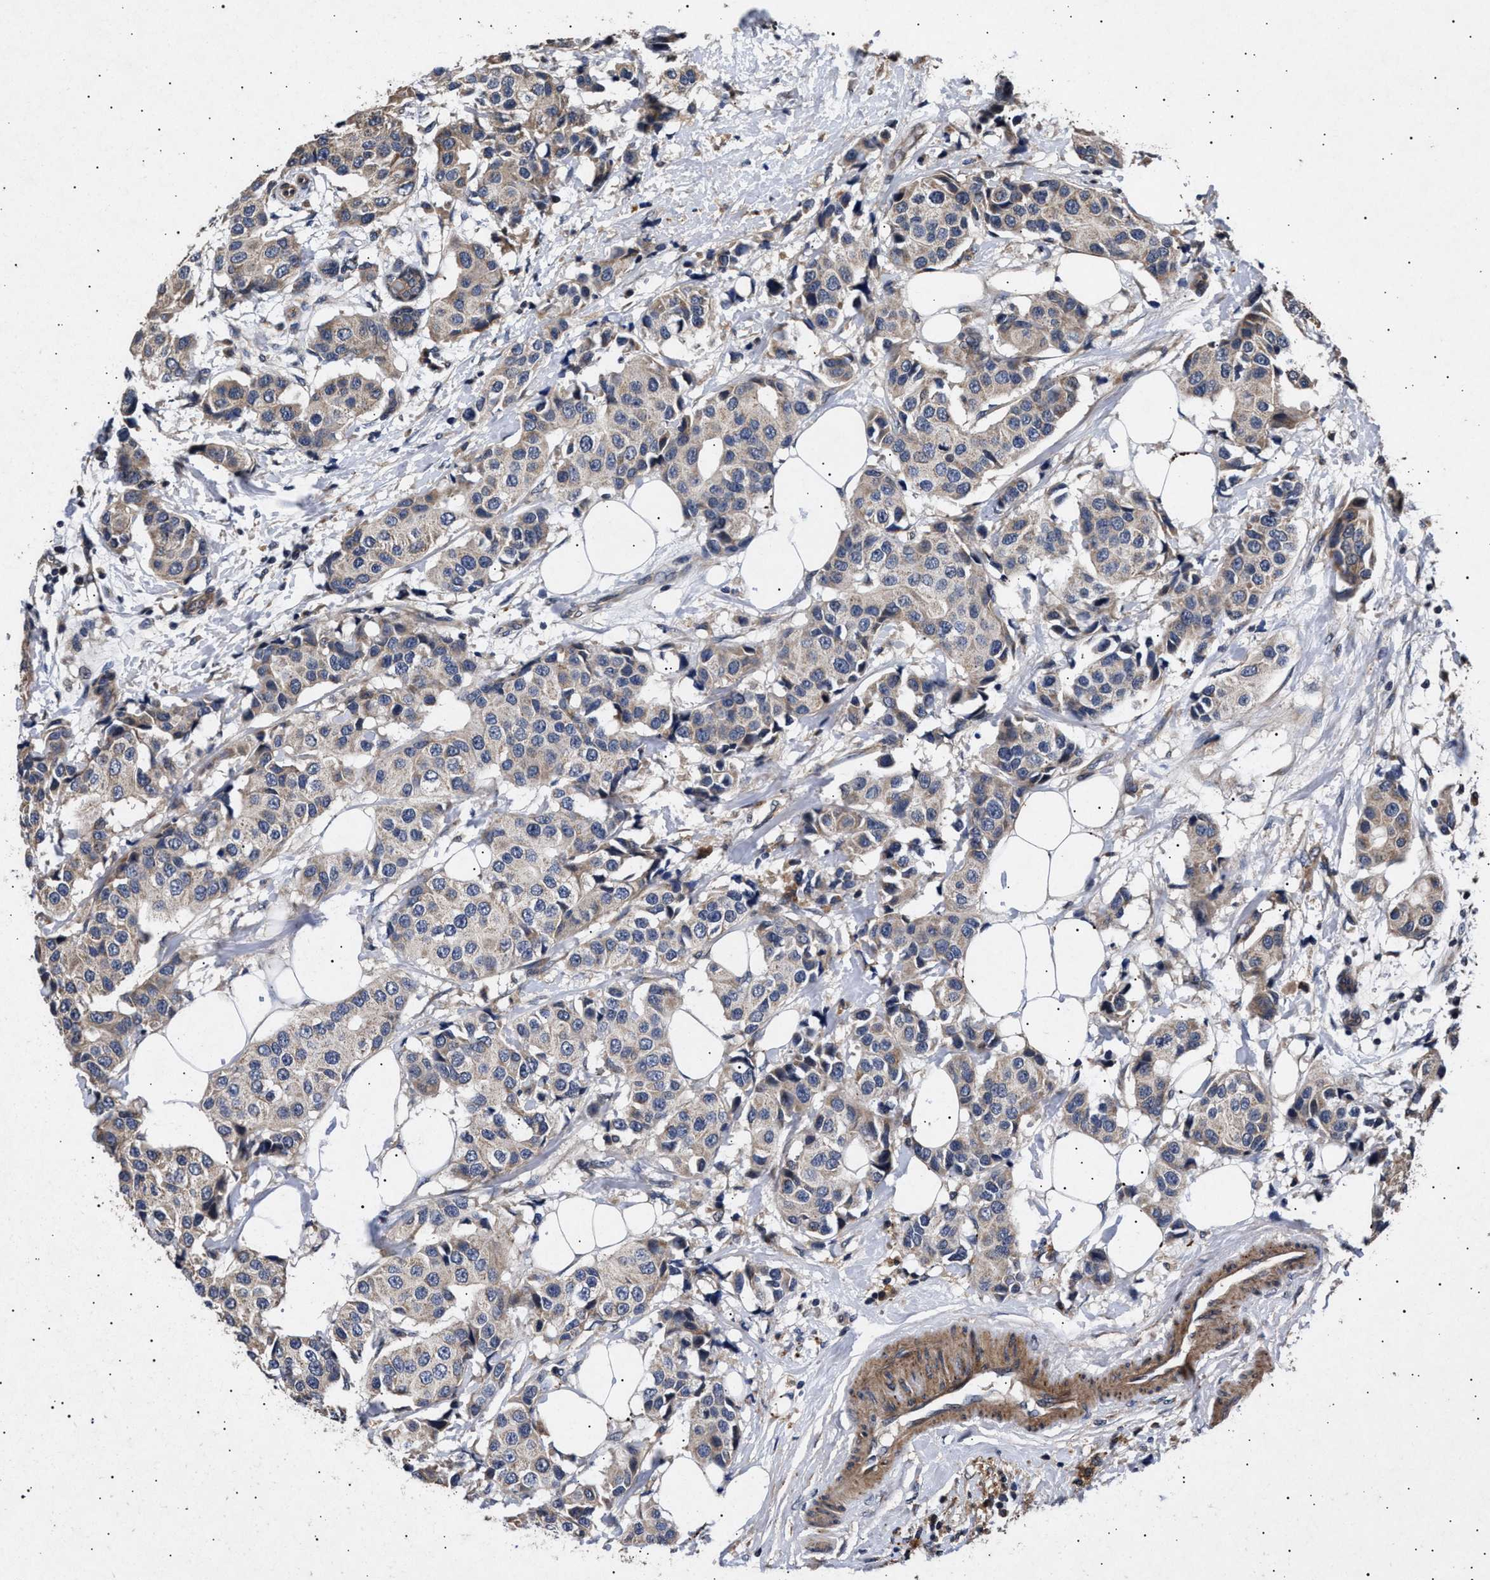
{"staining": {"intensity": "weak", "quantity": ">75%", "location": "cytoplasmic/membranous"}, "tissue": "breast cancer", "cell_type": "Tumor cells", "image_type": "cancer", "snomed": [{"axis": "morphology", "description": "Normal tissue, NOS"}, {"axis": "morphology", "description": "Duct carcinoma"}, {"axis": "topography", "description": "Breast"}], "caption": "Weak cytoplasmic/membranous protein positivity is present in about >75% of tumor cells in infiltrating ductal carcinoma (breast).", "gene": "ITGB5", "patient": {"sex": "female", "age": 39}}